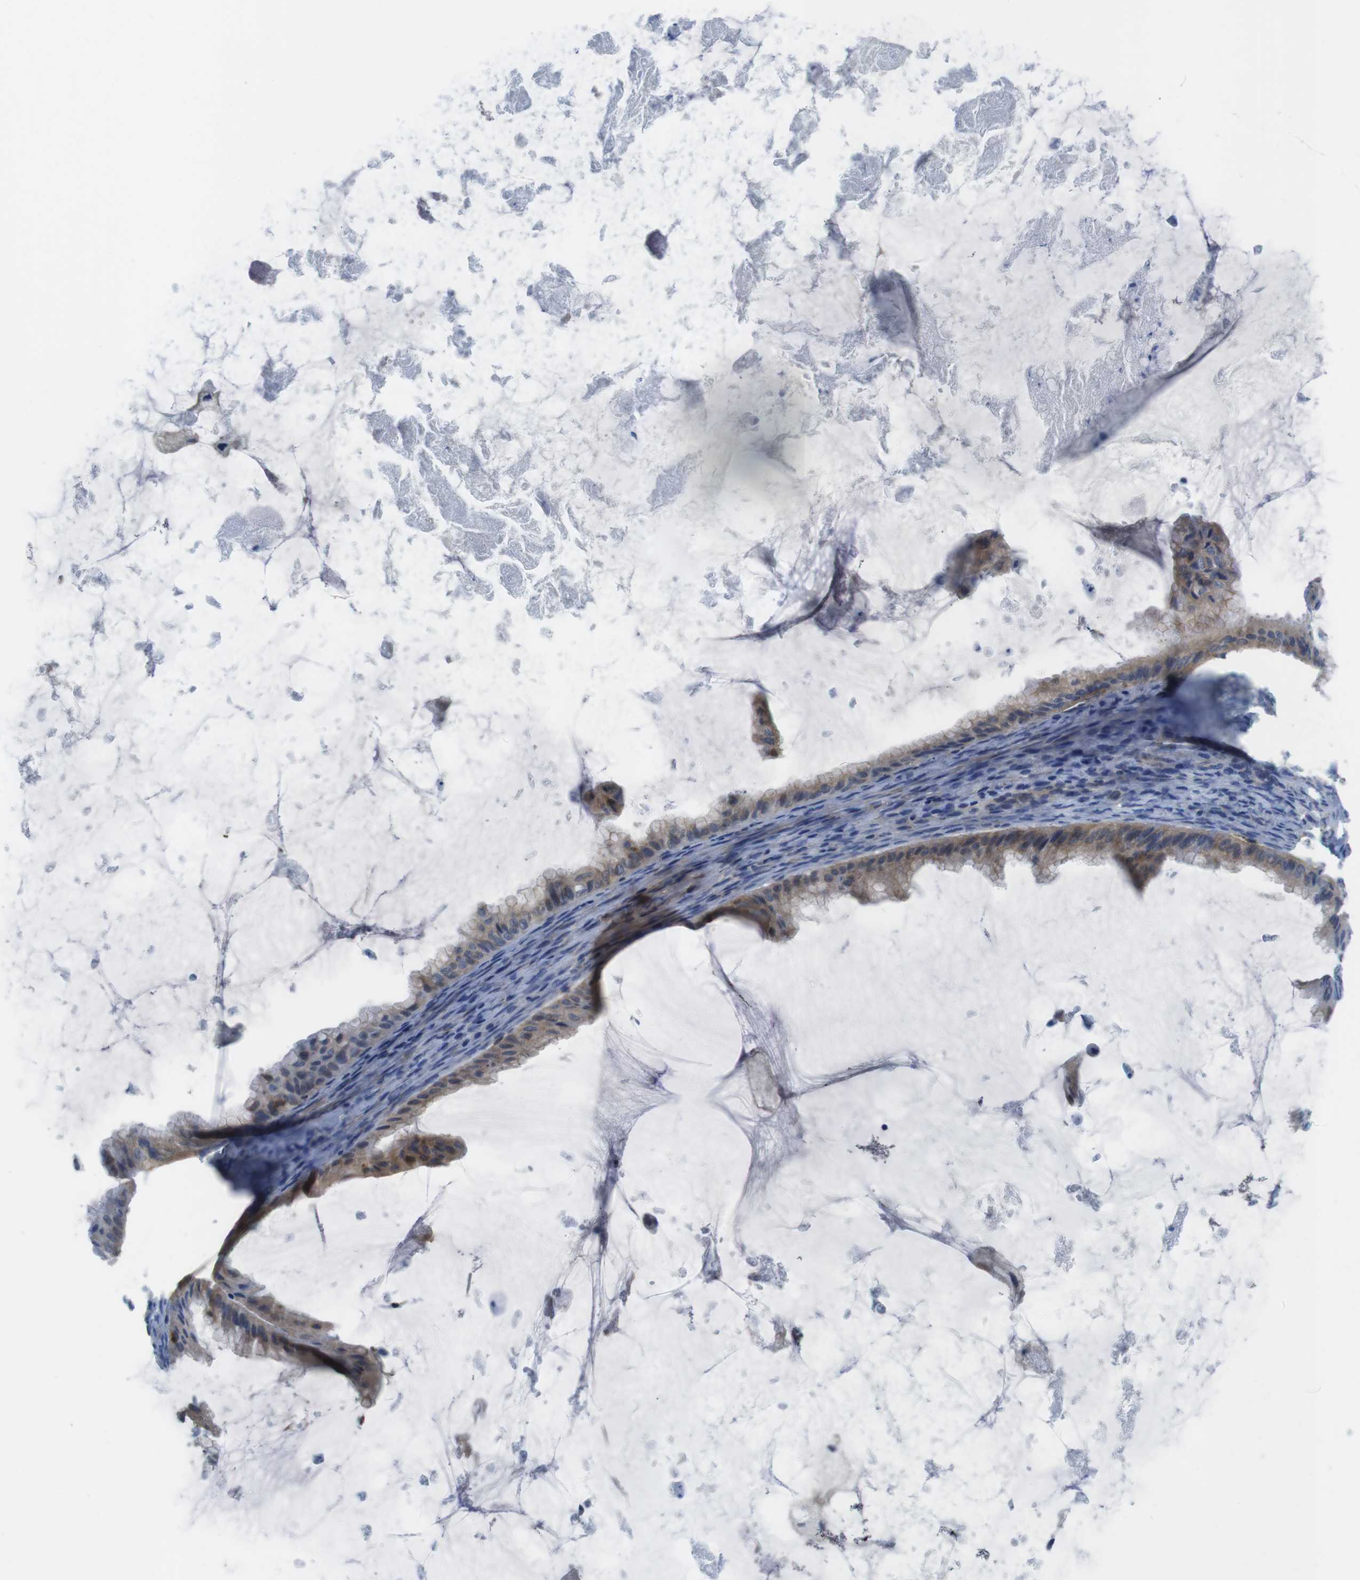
{"staining": {"intensity": "weak", "quantity": ">75%", "location": "cytoplasmic/membranous"}, "tissue": "ovarian cancer", "cell_type": "Tumor cells", "image_type": "cancer", "snomed": [{"axis": "morphology", "description": "Cystadenocarcinoma, mucinous, NOS"}, {"axis": "topography", "description": "Ovary"}], "caption": "High-power microscopy captured an IHC histopathology image of mucinous cystadenocarcinoma (ovarian), revealing weak cytoplasmic/membranous staining in approximately >75% of tumor cells.", "gene": "PIK3CD", "patient": {"sex": "female", "age": 61}}